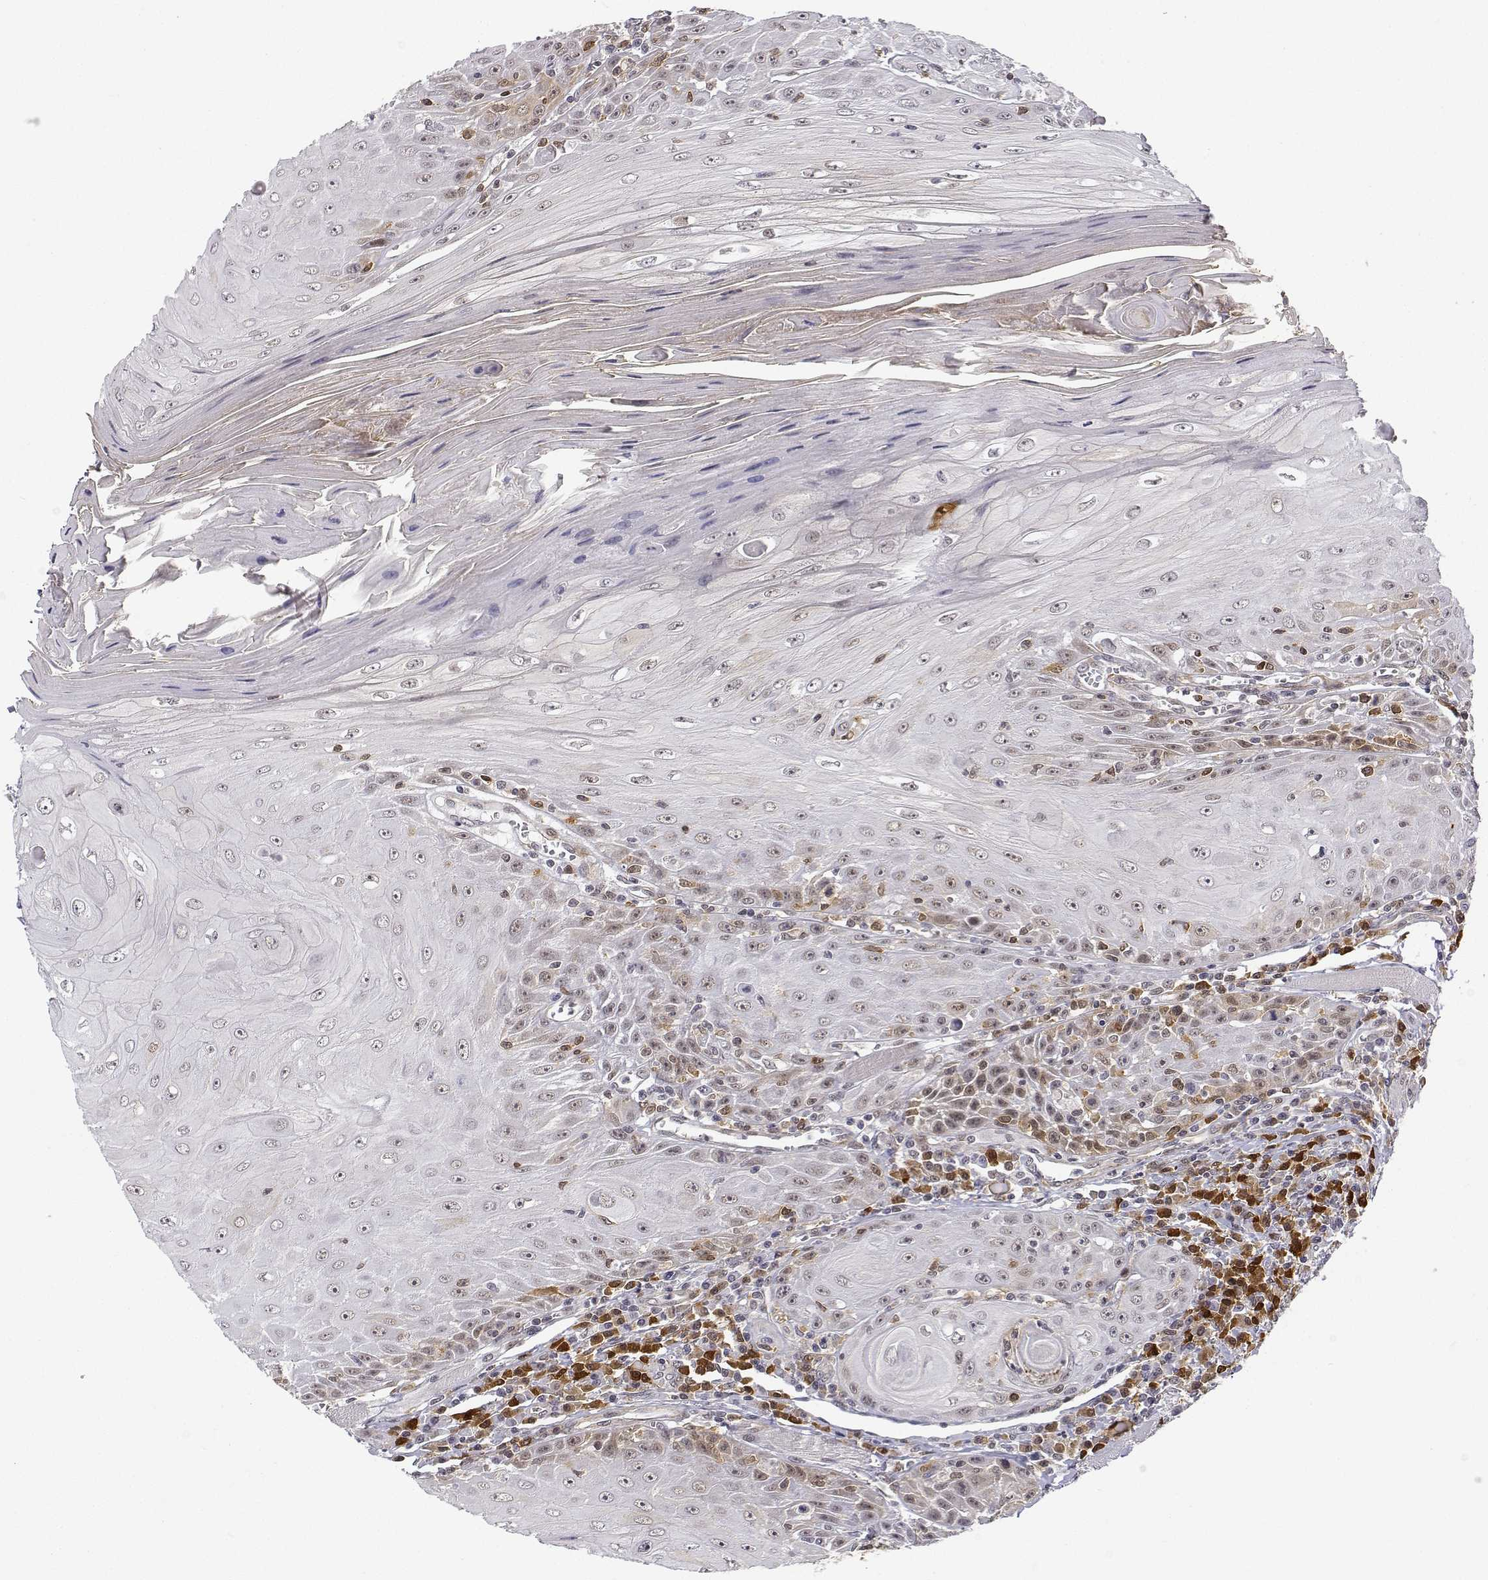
{"staining": {"intensity": "moderate", "quantity": "25%-75%", "location": "cytoplasmic/membranous,nuclear"}, "tissue": "head and neck cancer", "cell_type": "Tumor cells", "image_type": "cancer", "snomed": [{"axis": "morphology", "description": "Squamous cell carcinoma, NOS"}, {"axis": "topography", "description": "Head-Neck"}], "caption": "The image exhibits staining of head and neck cancer, revealing moderate cytoplasmic/membranous and nuclear protein expression (brown color) within tumor cells. (Stains: DAB in brown, nuclei in blue, Microscopy: brightfield microscopy at high magnification).", "gene": "PHGDH", "patient": {"sex": "male", "age": 52}}